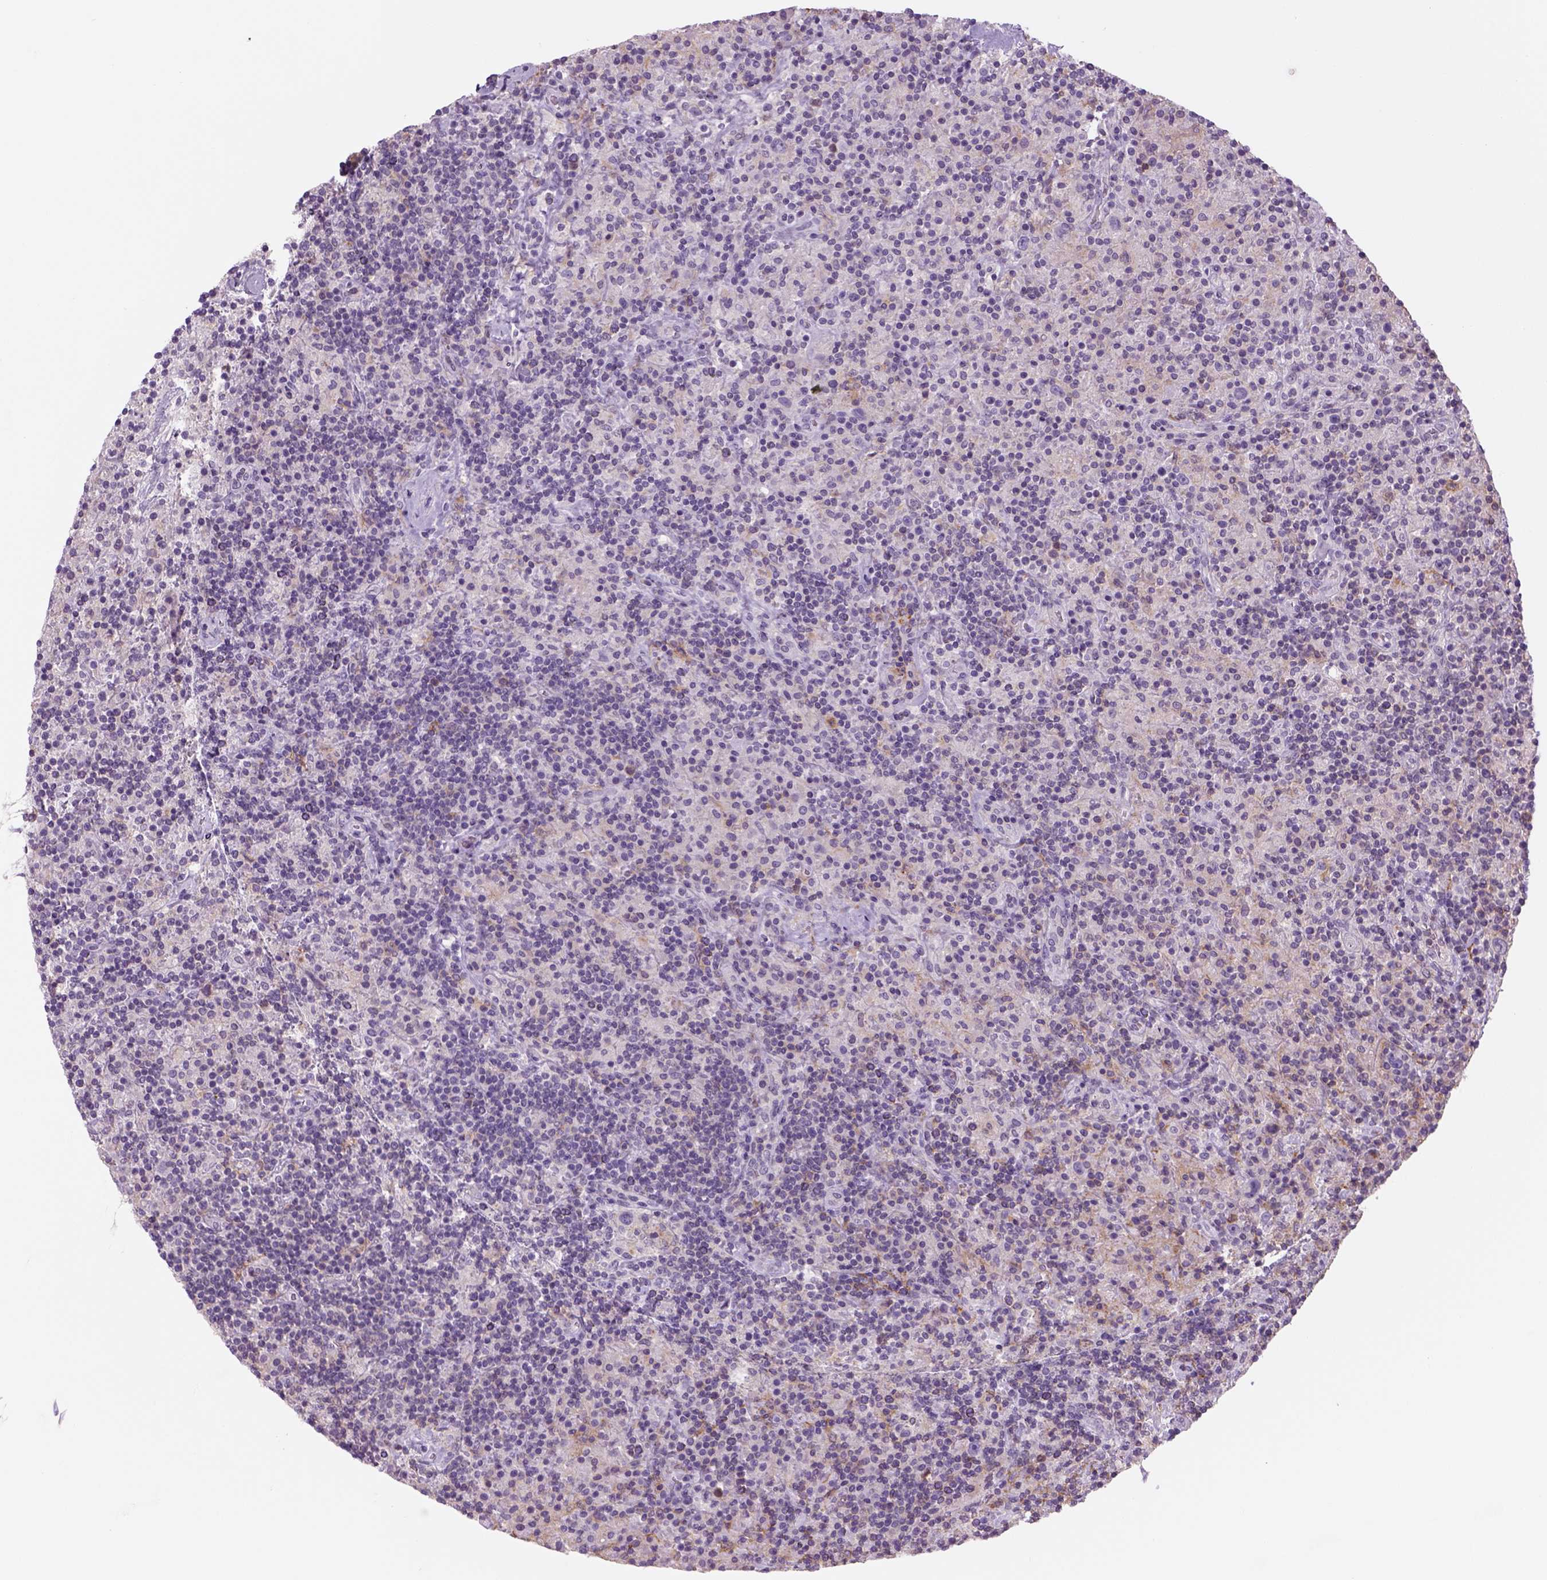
{"staining": {"intensity": "negative", "quantity": "none", "location": "none"}, "tissue": "lymphoma", "cell_type": "Tumor cells", "image_type": "cancer", "snomed": [{"axis": "morphology", "description": "Hodgkin's disease, NOS"}, {"axis": "topography", "description": "Lymph node"}], "caption": "DAB immunohistochemical staining of lymphoma demonstrates no significant expression in tumor cells.", "gene": "GOT1", "patient": {"sex": "male", "age": 70}}